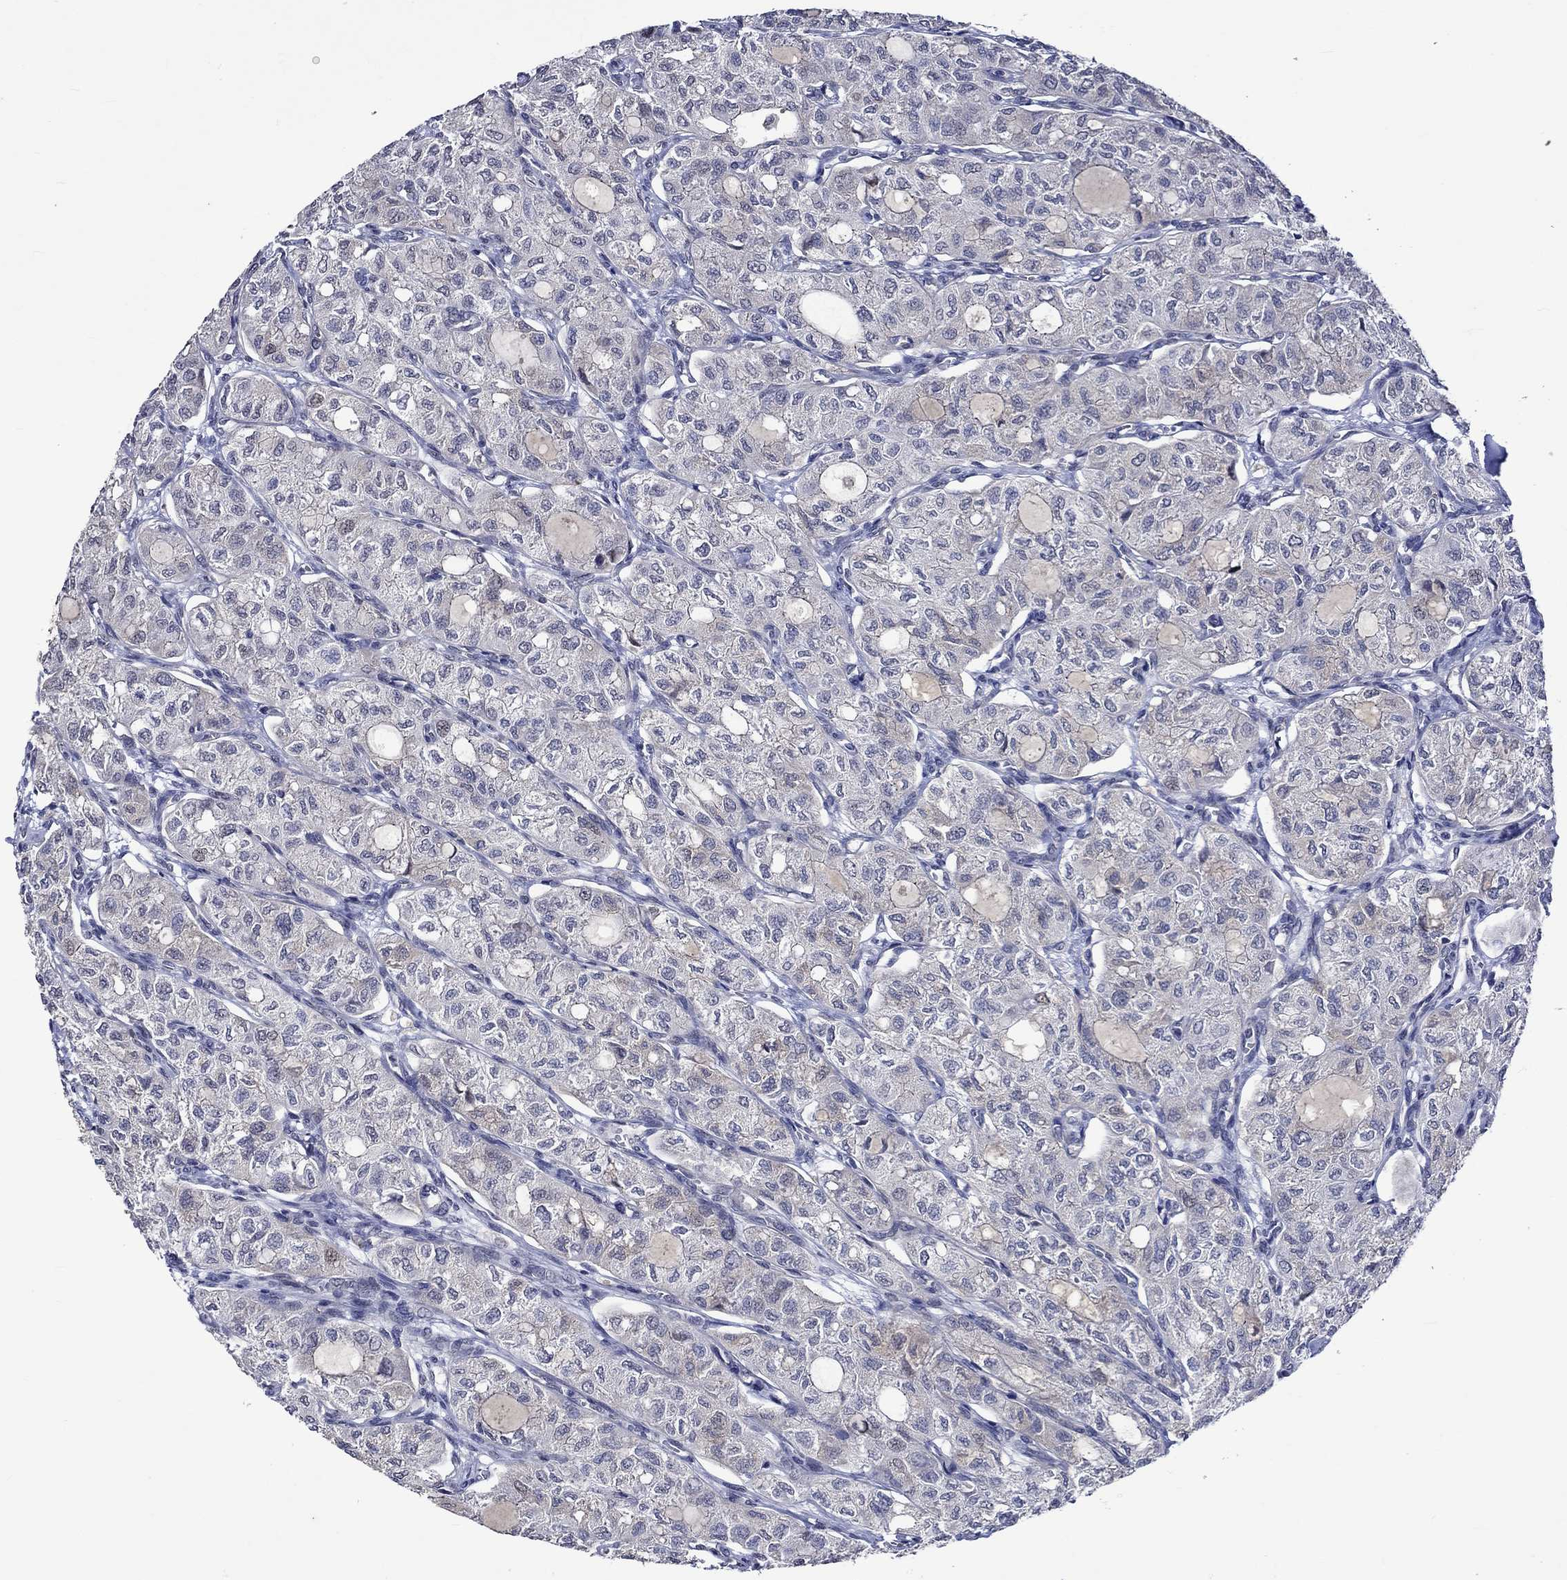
{"staining": {"intensity": "negative", "quantity": "none", "location": "none"}, "tissue": "thyroid cancer", "cell_type": "Tumor cells", "image_type": "cancer", "snomed": [{"axis": "morphology", "description": "Follicular adenoma carcinoma, NOS"}, {"axis": "topography", "description": "Thyroid gland"}], "caption": "This micrograph is of thyroid cancer (follicular adenoma carcinoma) stained with IHC to label a protein in brown with the nuclei are counter-stained blue. There is no positivity in tumor cells. (DAB immunohistochemistry (IHC) with hematoxylin counter stain).", "gene": "DDX3Y", "patient": {"sex": "male", "age": 75}}